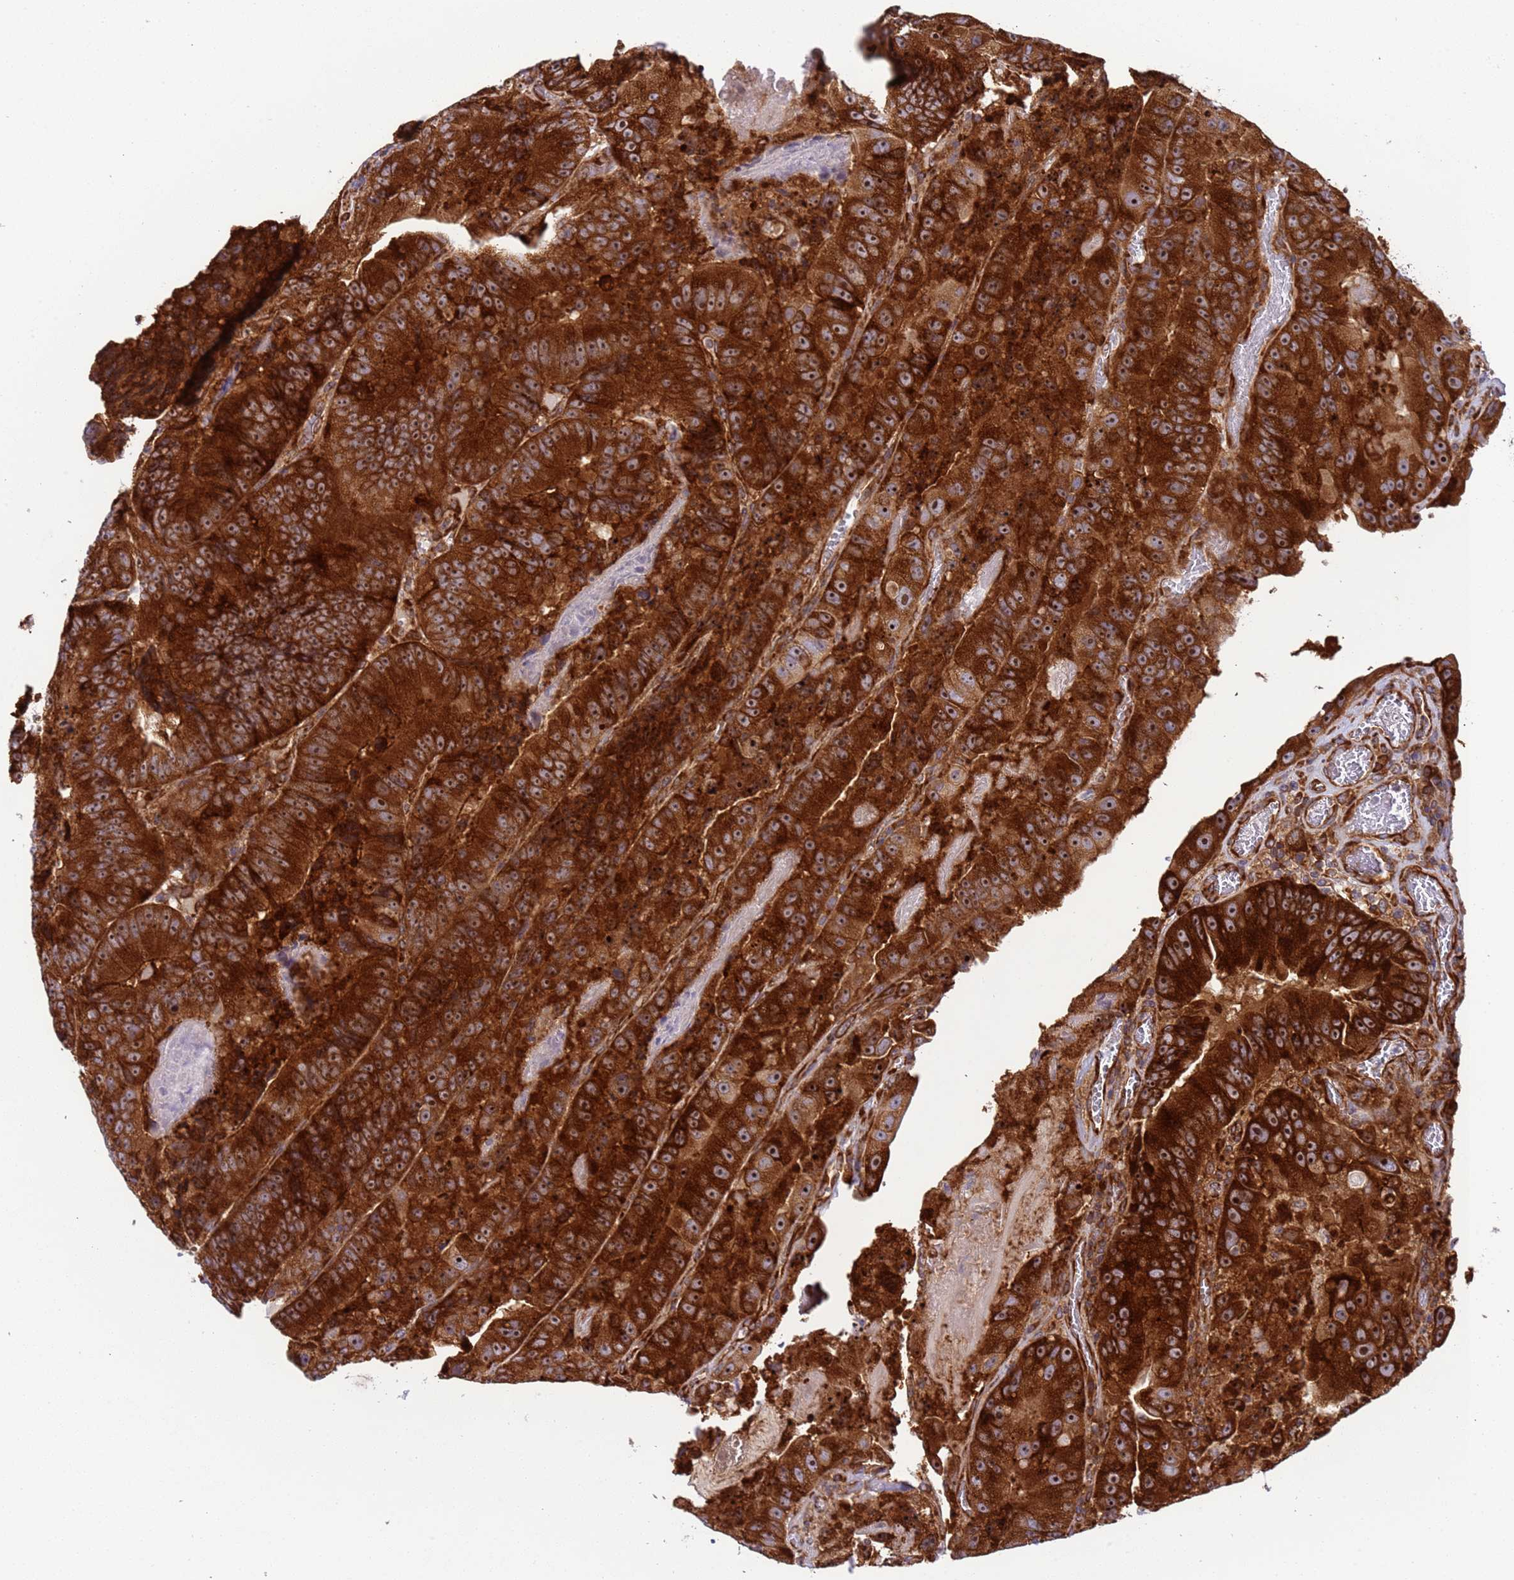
{"staining": {"intensity": "strong", "quantity": ">75%", "location": "cytoplasmic/membranous,nuclear"}, "tissue": "colorectal cancer", "cell_type": "Tumor cells", "image_type": "cancer", "snomed": [{"axis": "morphology", "description": "Adenocarcinoma, NOS"}, {"axis": "topography", "description": "Colon"}], "caption": "Immunohistochemistry of human adenocarcinoma (colorectal) exhibits high levels of strong cytoplasmic/membranous and nuclear staining in about >75% of tumor cells.", "gene": "RPL36", "patient": {"sex": "female", "age": 86}}